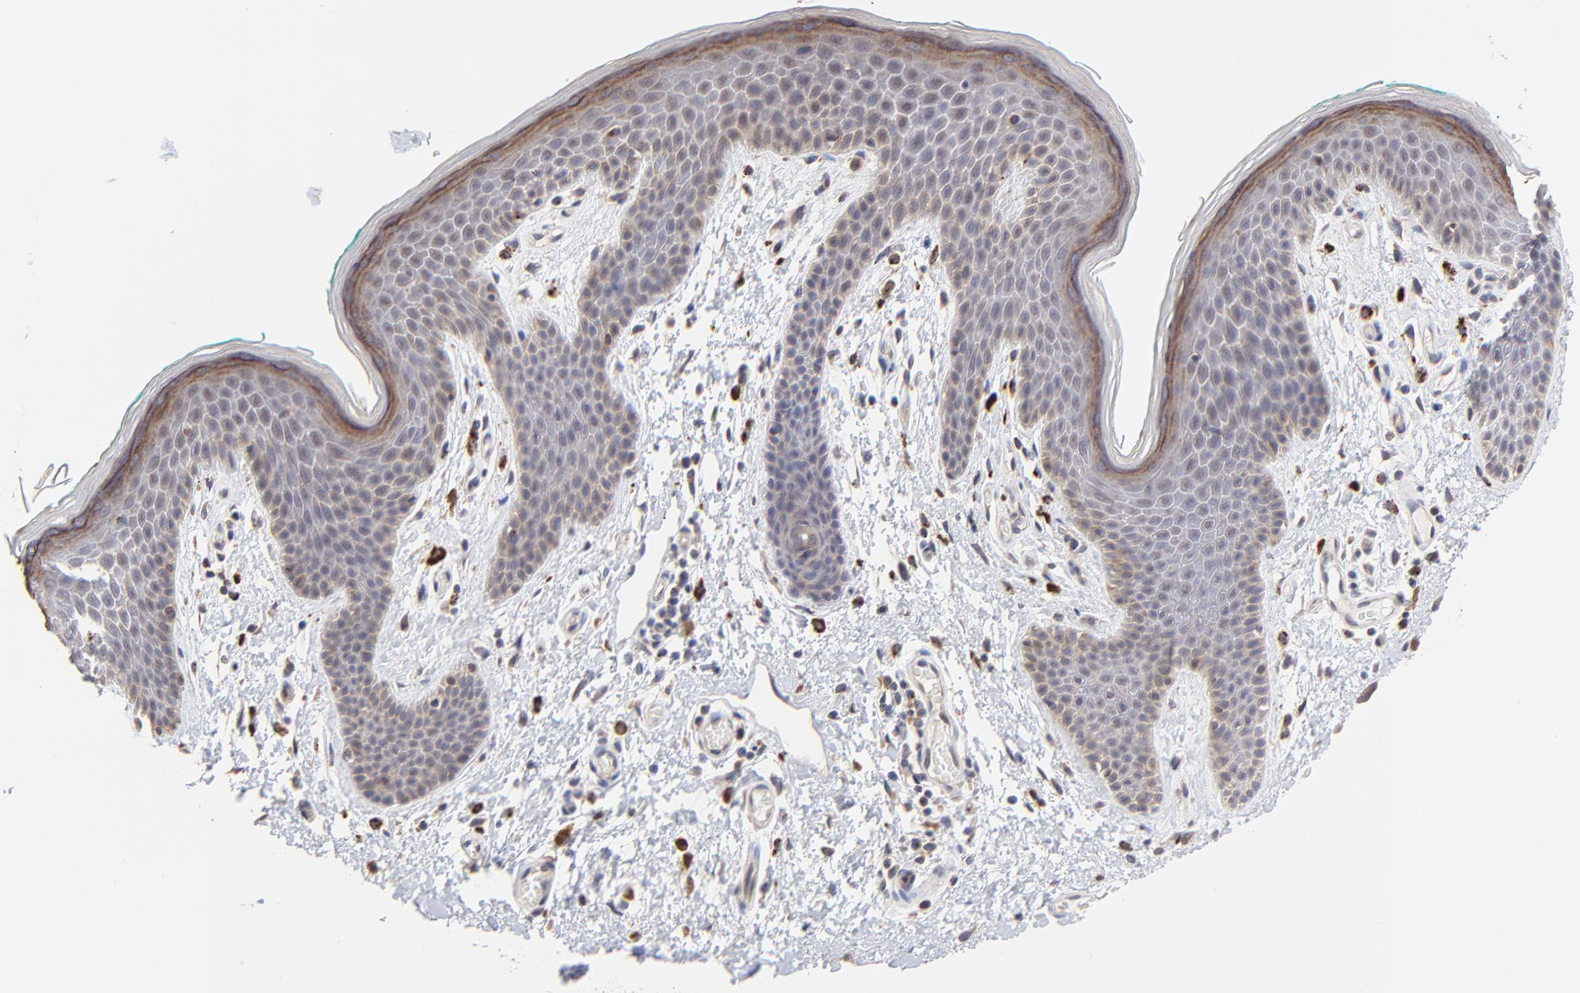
{"staining": {"intensity": "moderate", "quantity": "25%-75%", "location": "cytoplasmic/membranous"}, "tissue": "skin", "cell_type": "Epidermal cells", "image_type": "normal", "snomed": [{"axis": "morphology", "description": "Normal tissue, NOS"}, {"axis": "topography", "description": "Anal"}], "caption": "Benign skin exhibits moderate cytoplasmic/membranous expression in about 25%-75% of epidermal cells.", "gene": "PDE4B", "patient": {"sex": "male", "age": 74}}